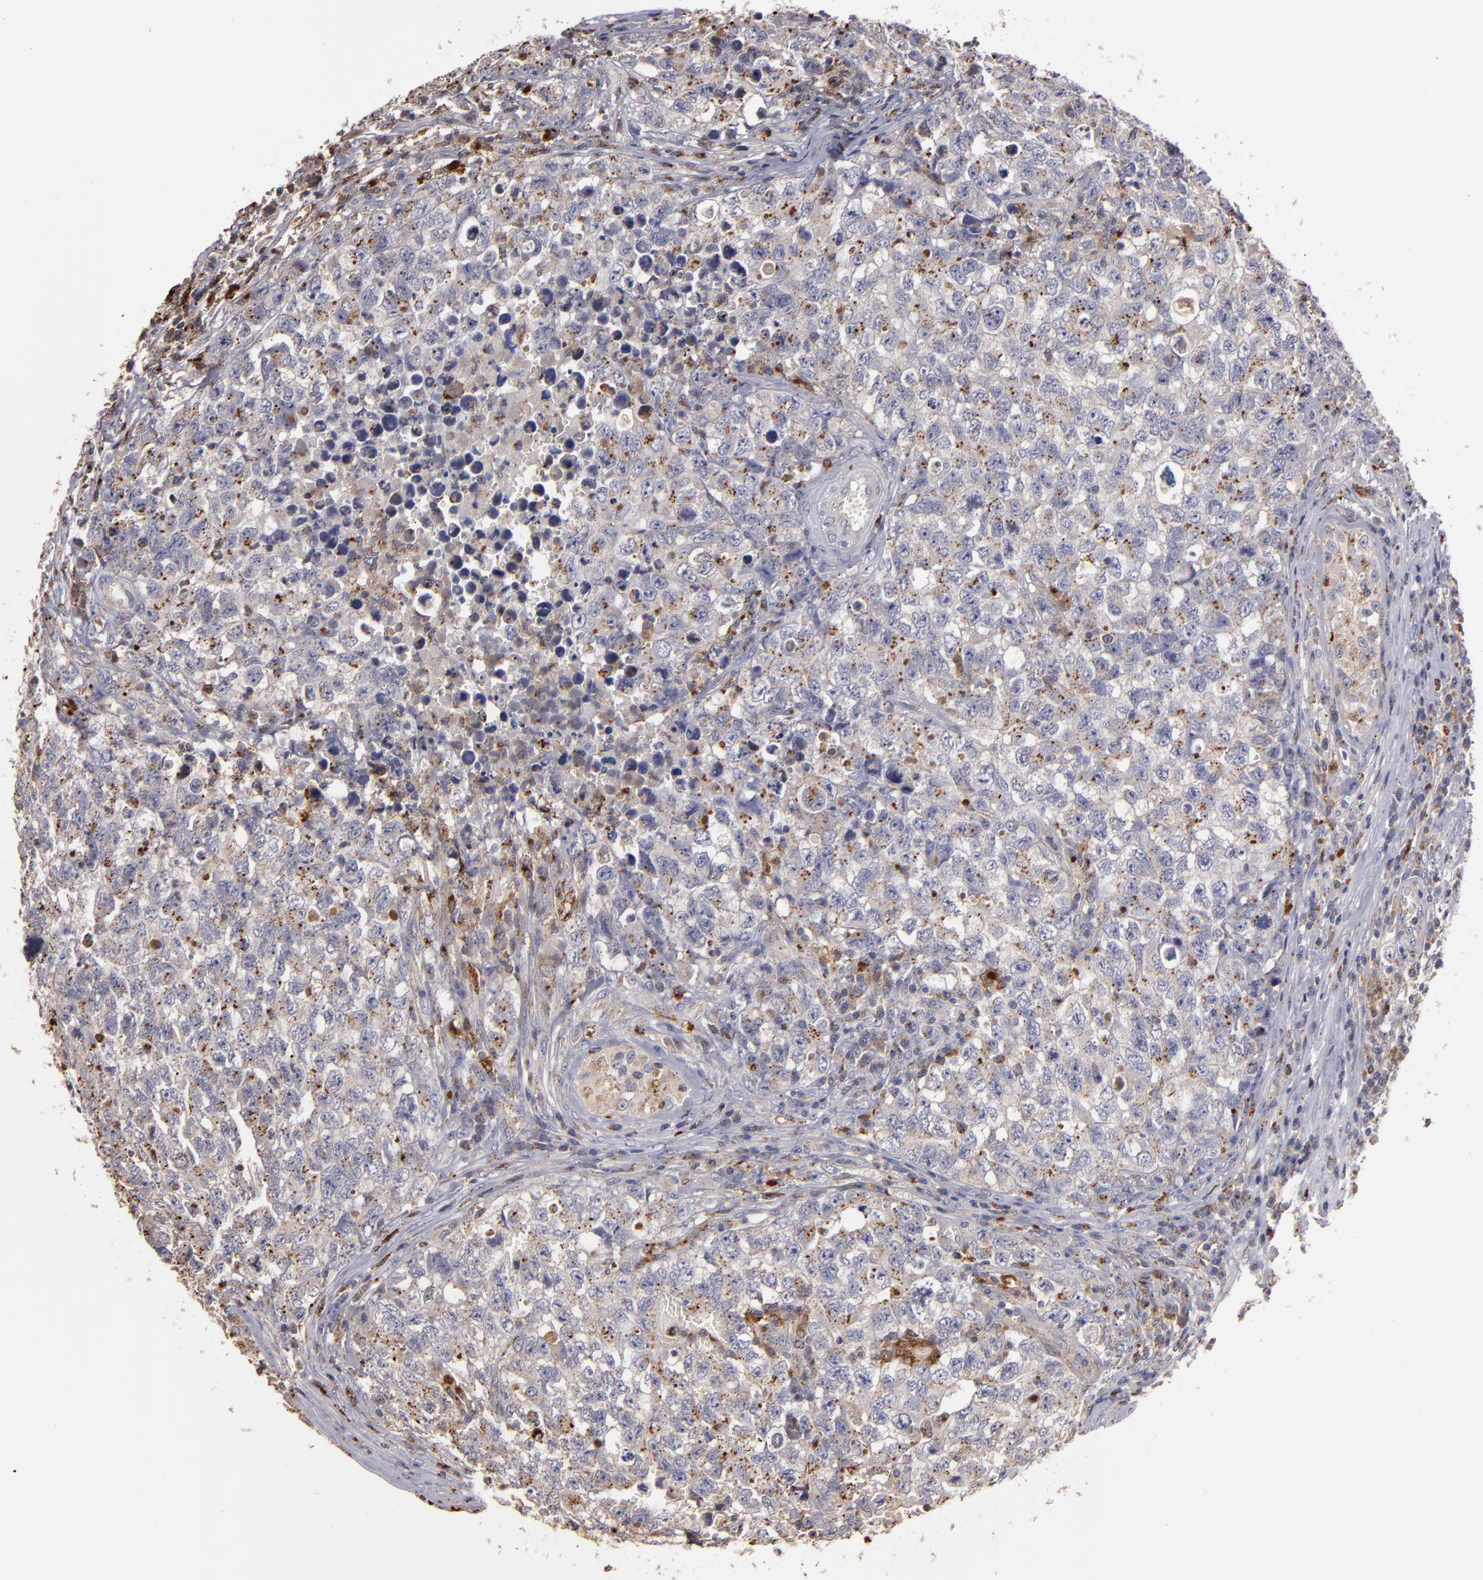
{"staining": {"intensity": "moderate", "quantity": "25%-75%", "location": "cytoplasmic/membranous"}, "tissue": "testis cancer", "cell_type": "Tumor cells", "image_type": "cancer", "snomed": [{"axis": "morphology", "description": "Carcinoma, Embryonal, NOS"}, {"axis": "topography", "description": "Testis"}], "caption": "Protein staining of testis cancer (embryonal carcinoma) tissue reveals moderate cytoplasmic/membranous expression in approximately 25%-75% of tumor cells.", "gene": "TRAF1", "patient": {"sex": "male", "age": 31}}